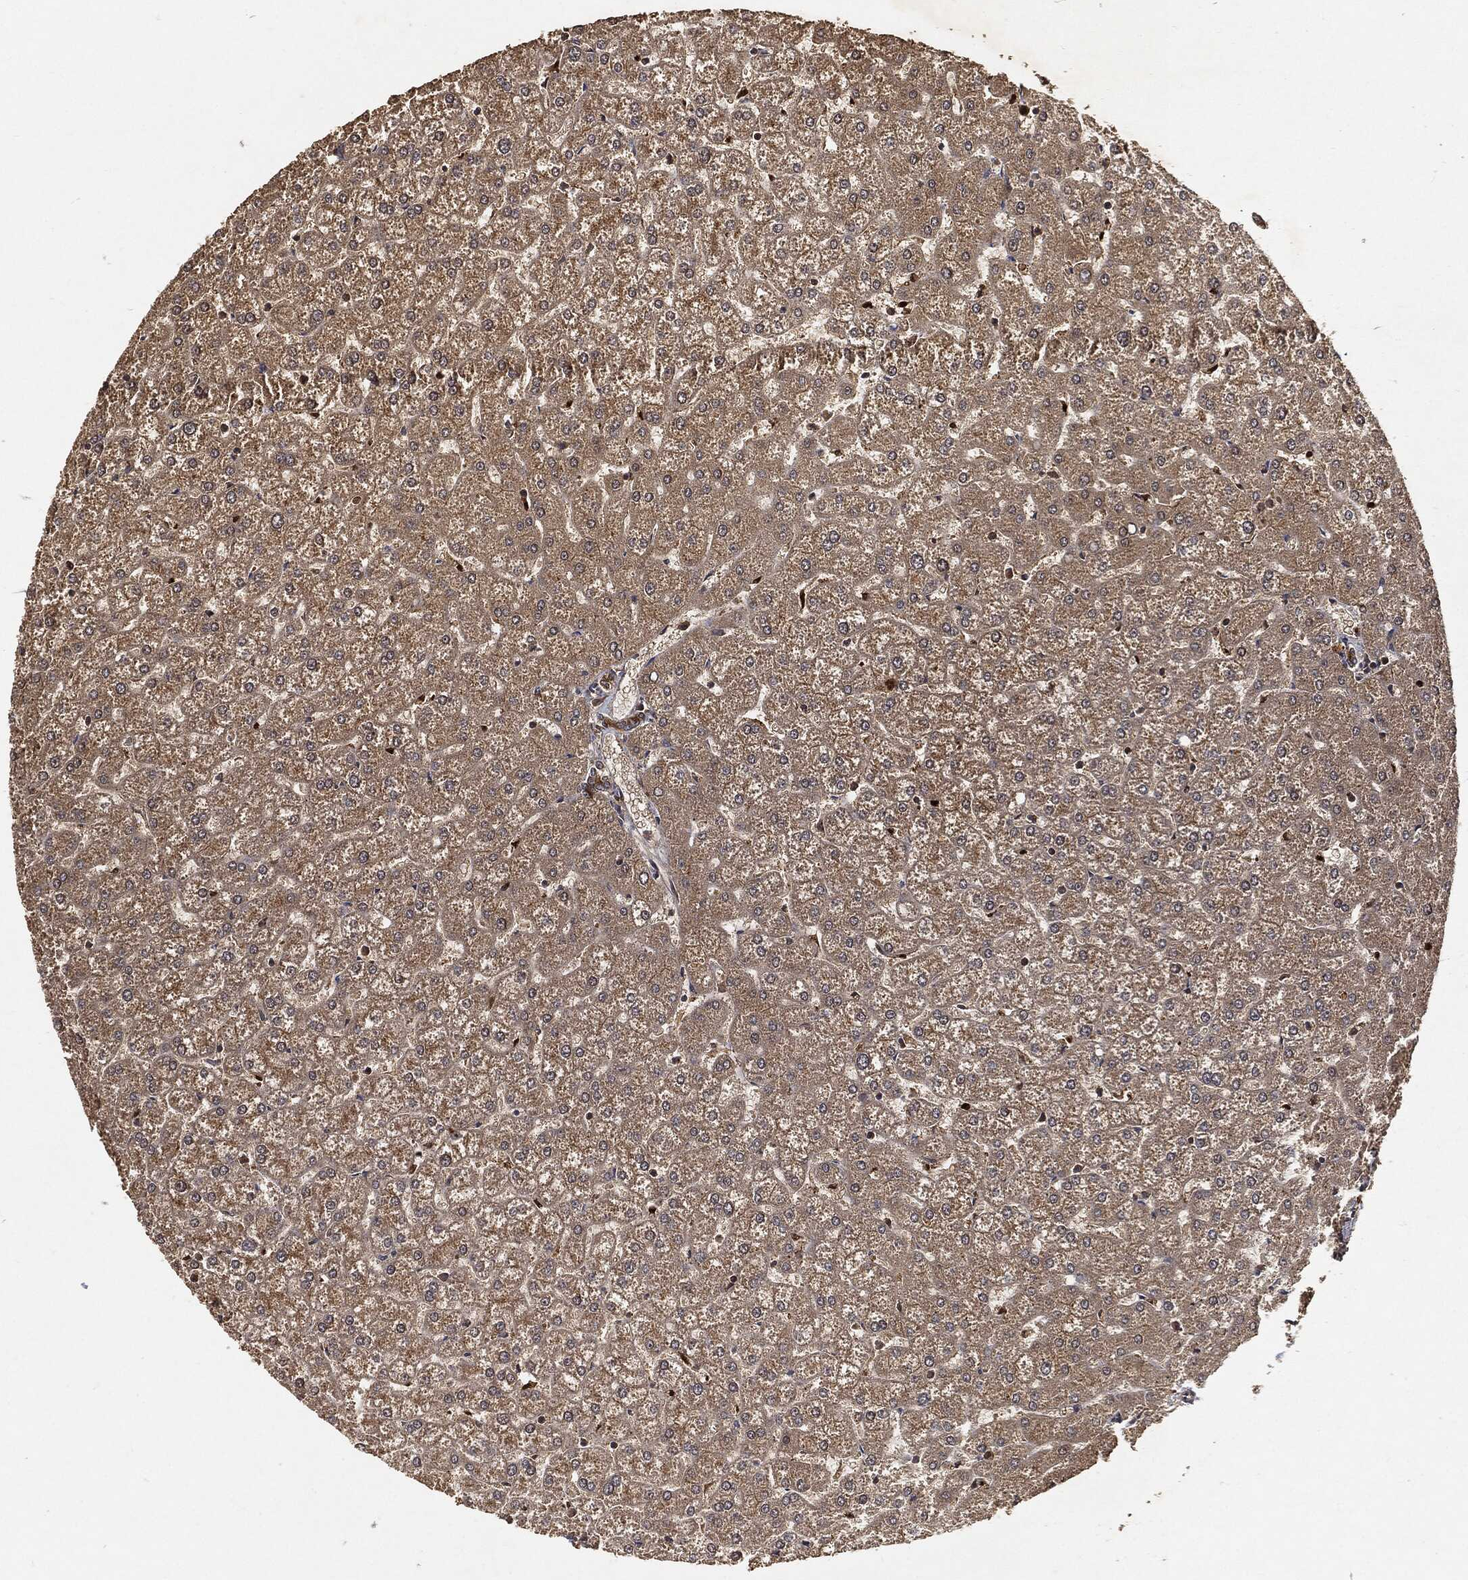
{"staining": {"intensity": "moderate", "quantity": ">75%", "location": "cytoplasmic/membranous"}, "tissue": "liver", "cell_type": "Cholangiocytes", "image_type": "normal", "snomed": [{"axis": "morphology", "description": "Normal tissue, NOS"}, {"axis": "topography", "description": "Liver"}], "caption": "High-power microscopy captured an IHC histopathology image of normal liver, revealing moderate cytoplasmic/membranous positivity in approximately >75% of cholangiocytes.", "gene": "ZNF226", "patient": {"sex": "female", "age": 32}}